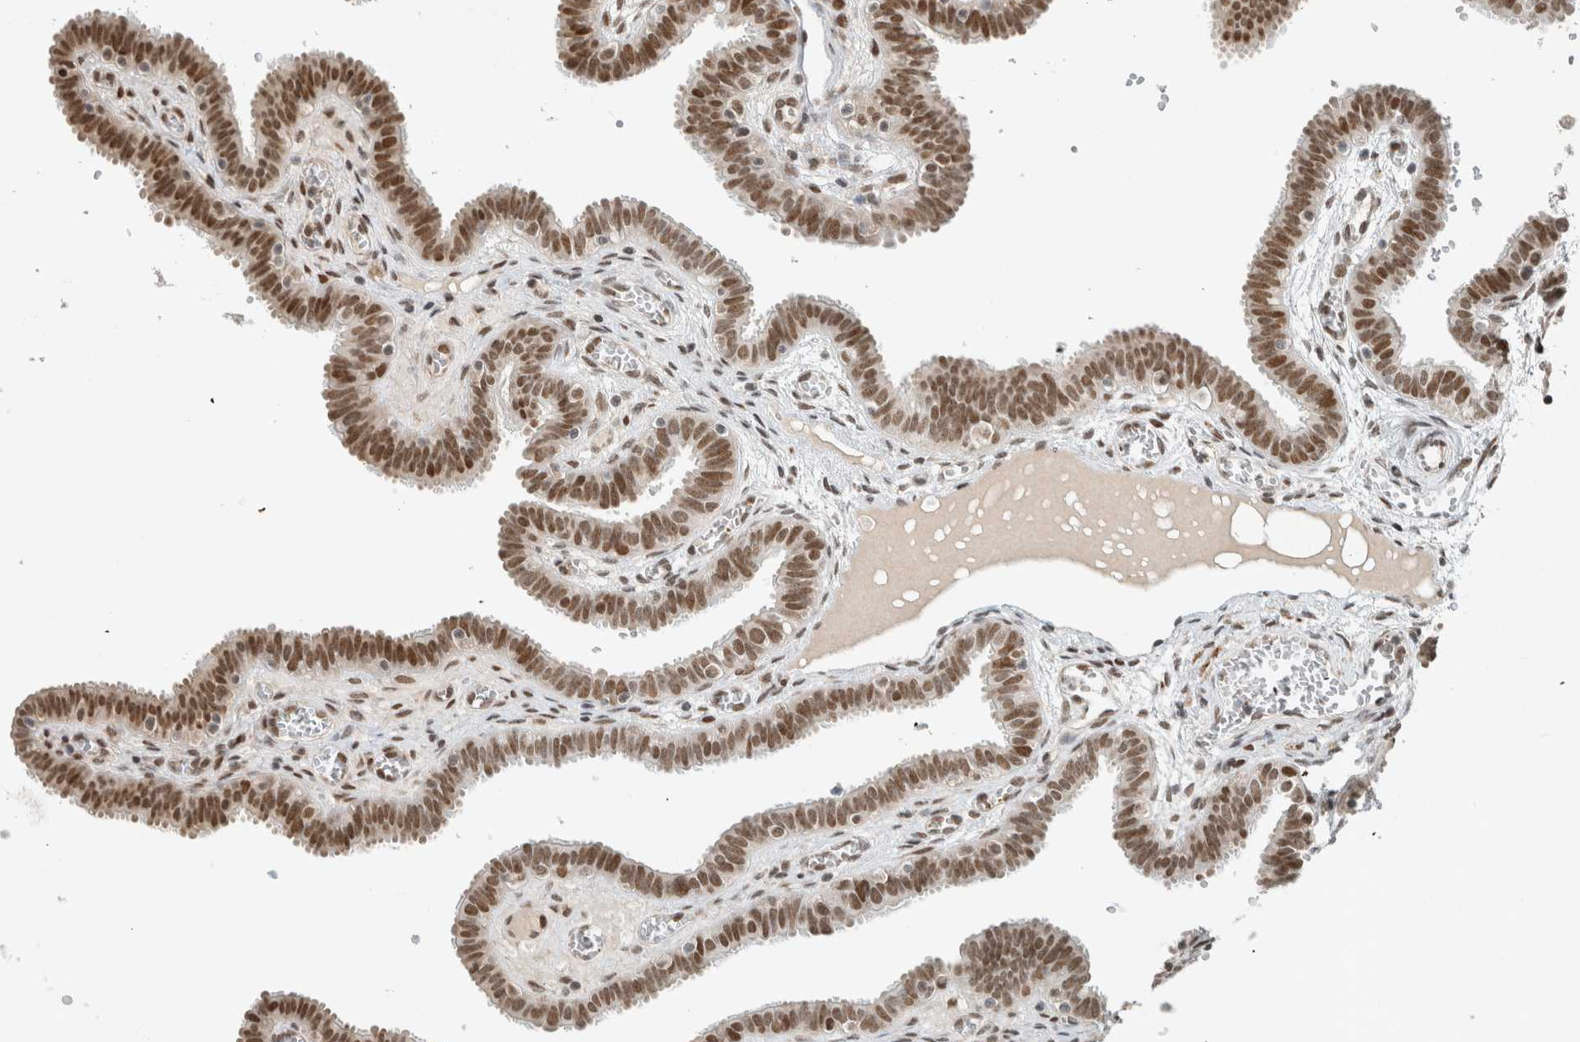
{"staining": {"intensity": "moderate", "quantity": ">75%", "location": "nuclear"}, "tissue": "fallopian tube", "cell_type": "Glandular cells", "image_type": "normal", "snomed": [{"axis": "morphology", "description": "Normal tissue, NOS"}, {"axis": "topography", "description": "Fallopian tube"}, {"axis": "topography", "description": "Placenta"}], "caption": "An image showing moderate nuclear positivity in about >75% of glandular cells in benign fallopian tube, as visualized by brown immunohistochemical staining.", "gene": "HNRNPR", "patient": {"sex": "female", "age": 32}}